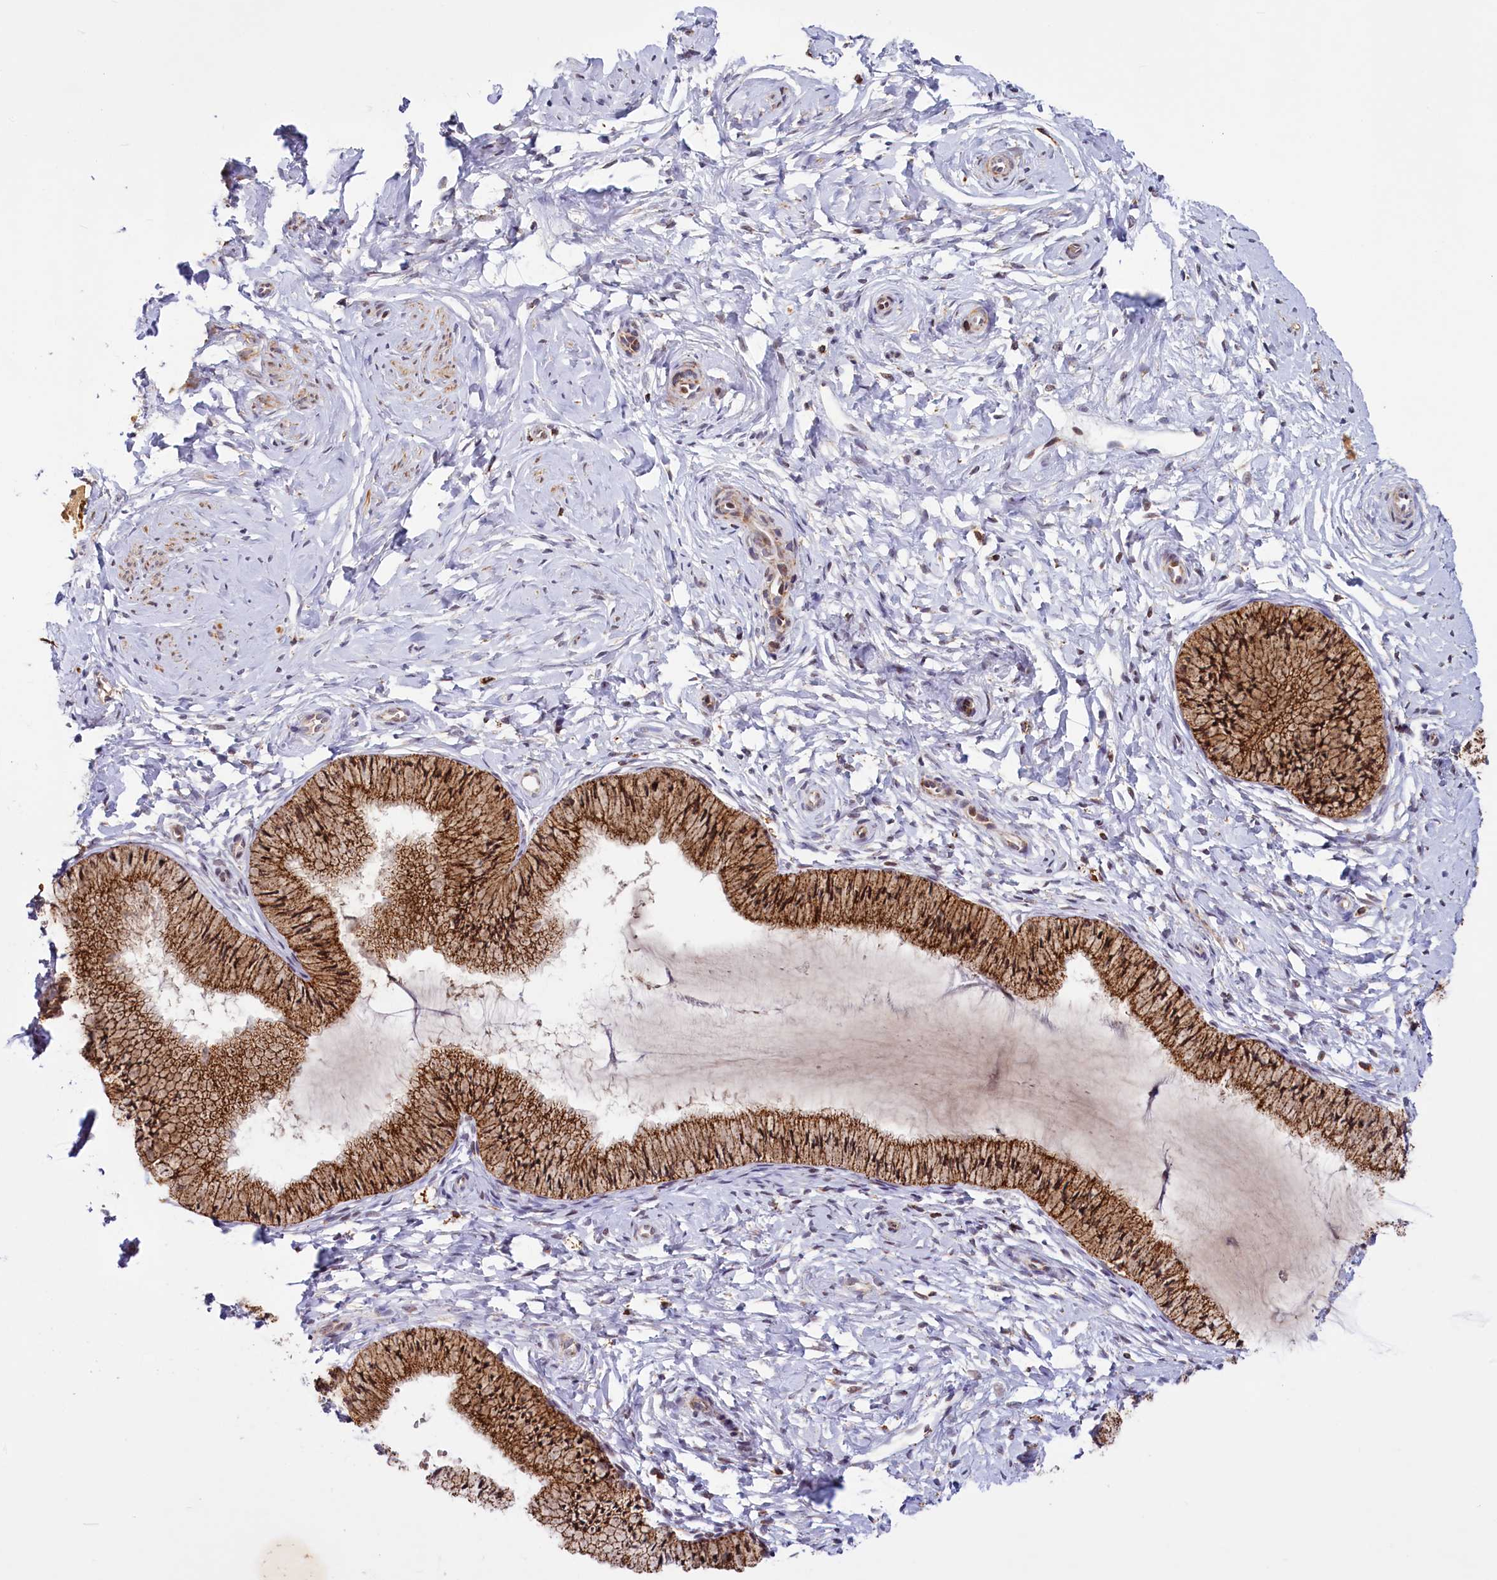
{"staining": {"intensity": "moderate", "quantity": ">75%", "location": "cytoplasmic/membranous"}, "tissue": "cervix", "cell_type": "Glandular cells", "image_type": "normal", "snomed": [{"axis": "morphology", "description": "Normal tissue, NOS"}, {"axis": "topography", "description": "Cervix"}], "caption": "Moderate cytoplasmic/membranous expression for a protein is seen in approximately >75% of glandular cells of normal cervix using immunohistochemistry.", "gene": "DYNC2H1", "patient": {"sex": "female", "age": 33}}